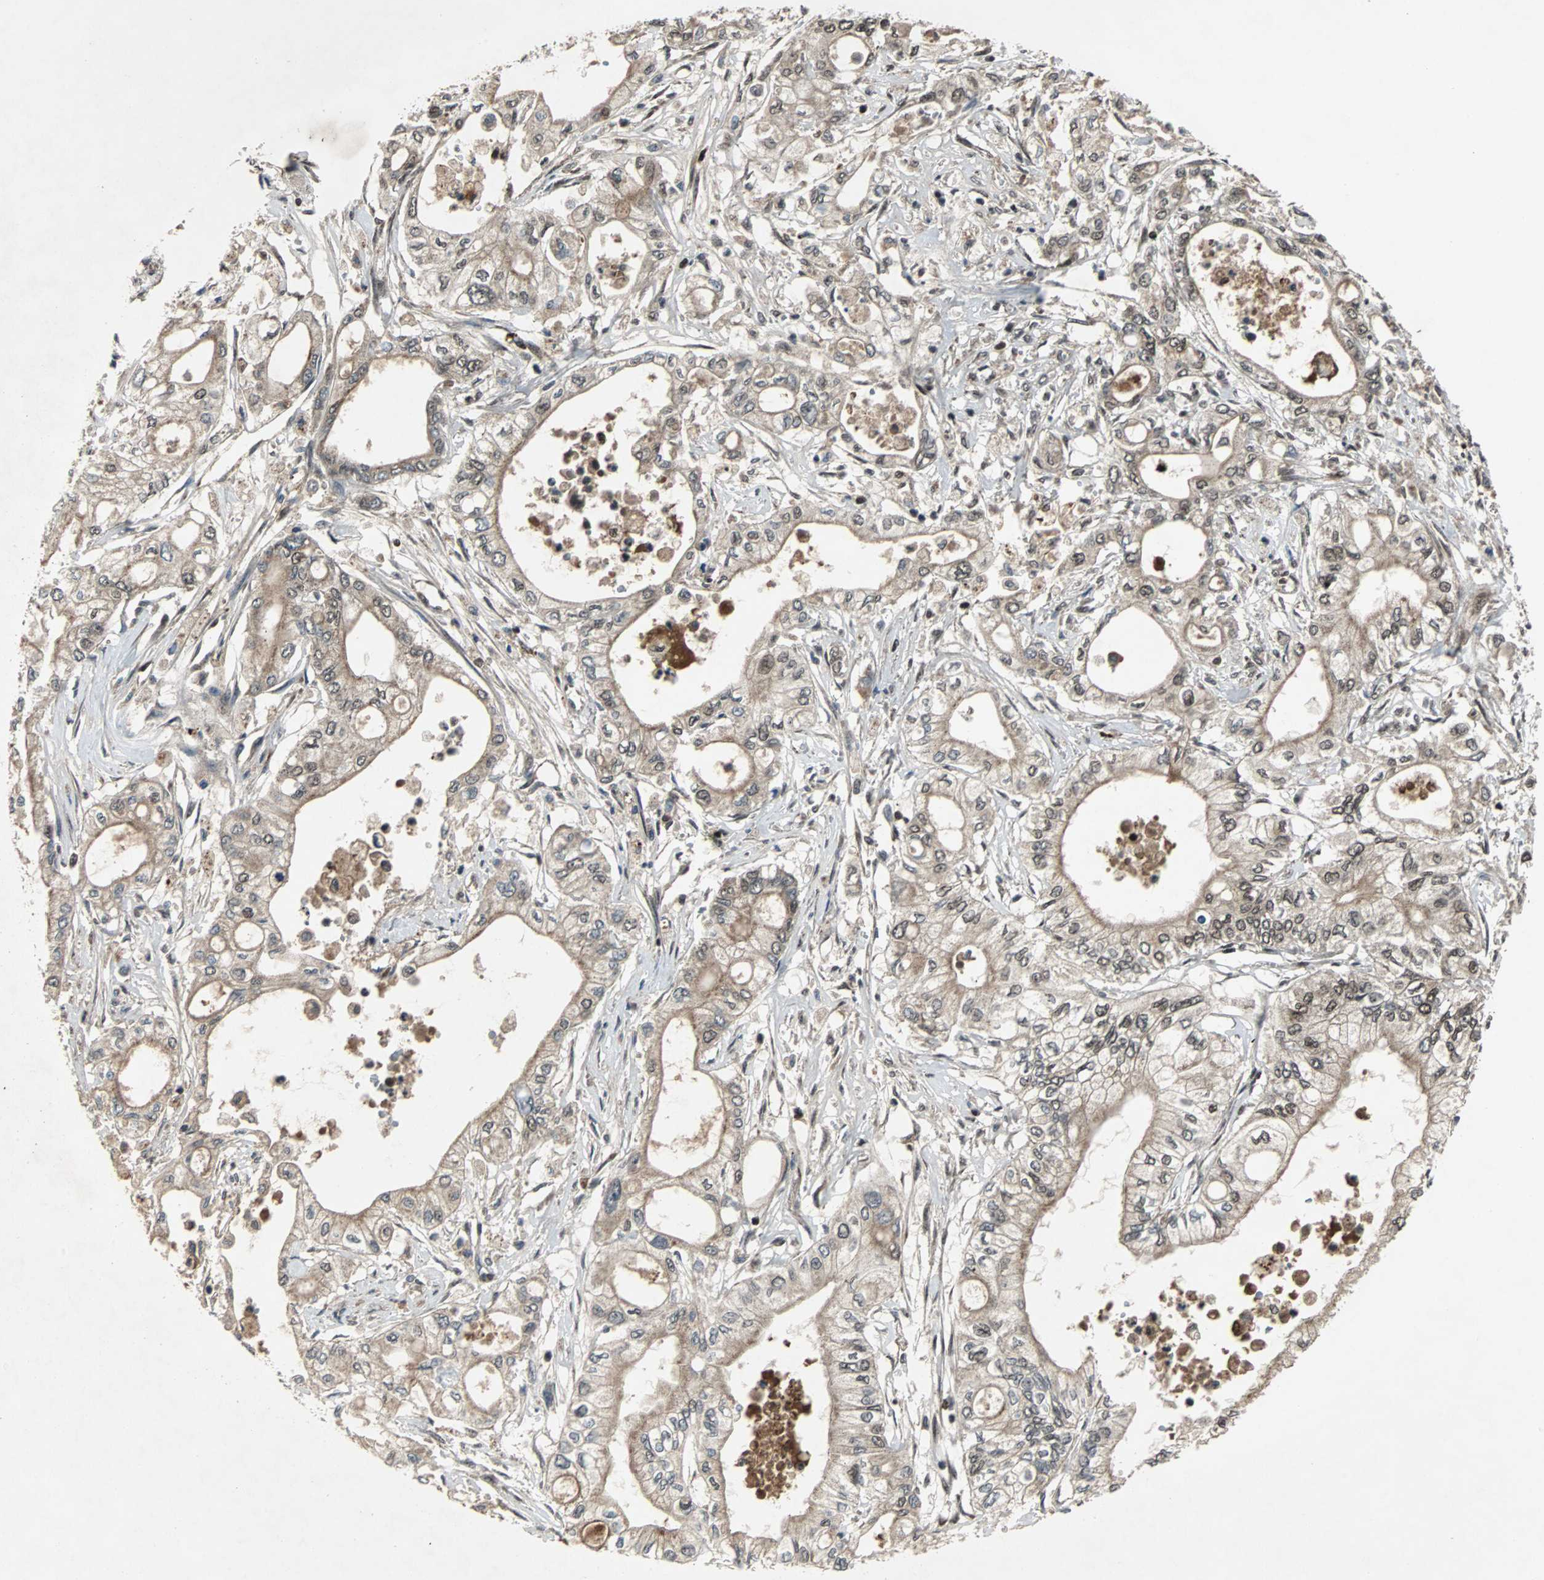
{"staining": {"intensity": "moderate", "quantity": ">75%", "location": "cytoplasmic/membranous,nuclear"}, "tissue": "pancreatic cancer", "cell_type": "Tumor cells", "image_type": "cancer", "snomed": [{"axis": "morphology", "description": "Adenocarcinoma, NOS"}, {"axis": "topography", "description": "Pancreas"}], "caption": "Pancreatic cancer (adenocarcinoma) stained for a protein (brown) shows moderate cytoplasmic/membranous and nuclear positive expression in approximately >75% of tumor cells.", "gene": "TAF5", "patient": {"sex": "male", "age": 79}}